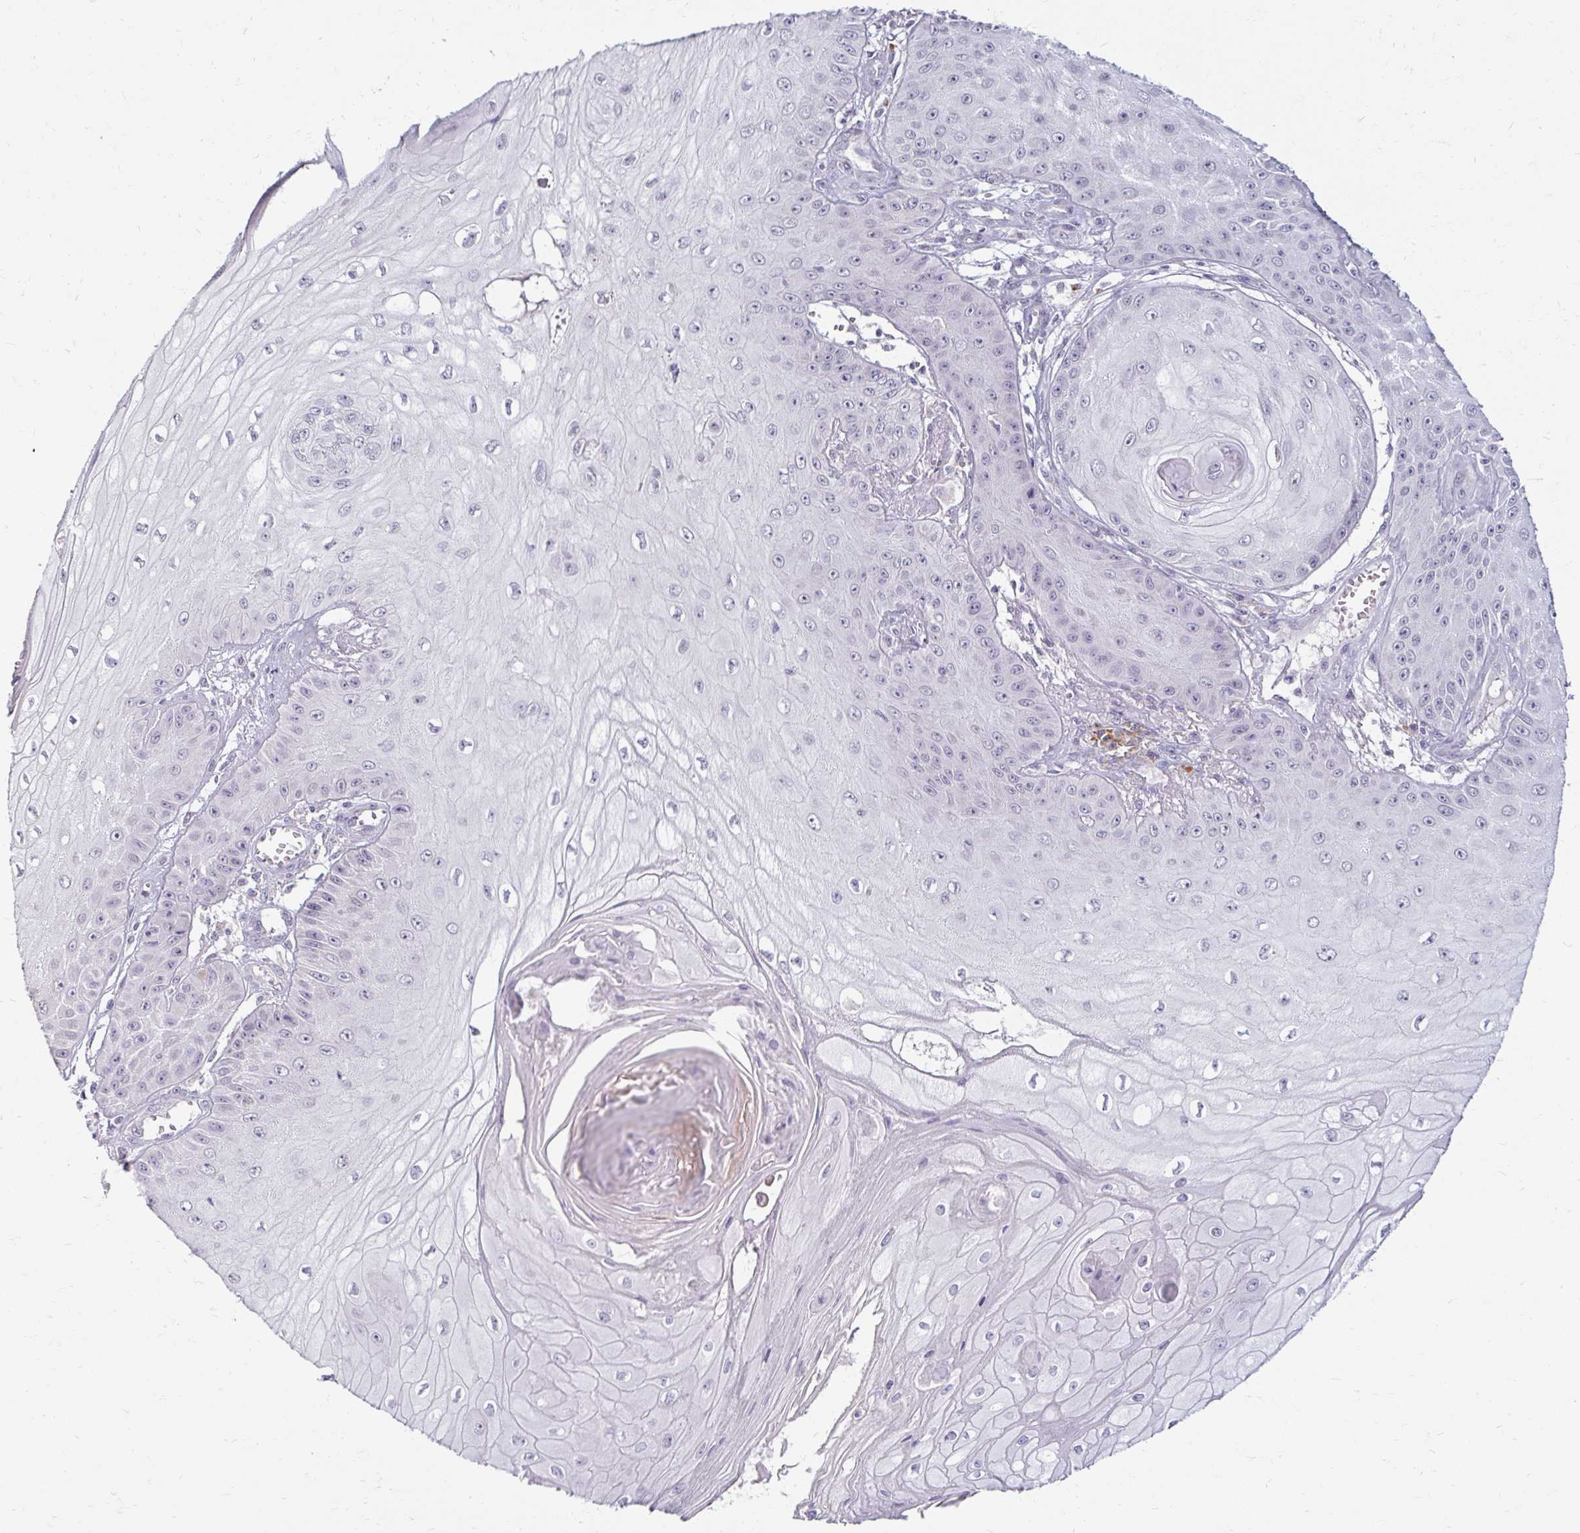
{"staining": {"intensity": "negative", "quantity": "none", "location": "none"}, "tissue": "skin cancer", "cell_type": "Tumor cells", "image_type": "cancer", "snomed": [{"axis": "morphology", "description": "Squamous cell carcinoma, NOS"}, {"axis": "topography", "description": "Skin"}], "caption": "This image is of skin squamous cell carcinoma stained with IHC to label a protein in brown with the nuclei are counter-stained blue. There is no positivity in tumor cells.", "gene": "DDN", "patient": {"sex": "male", "age": 70}}